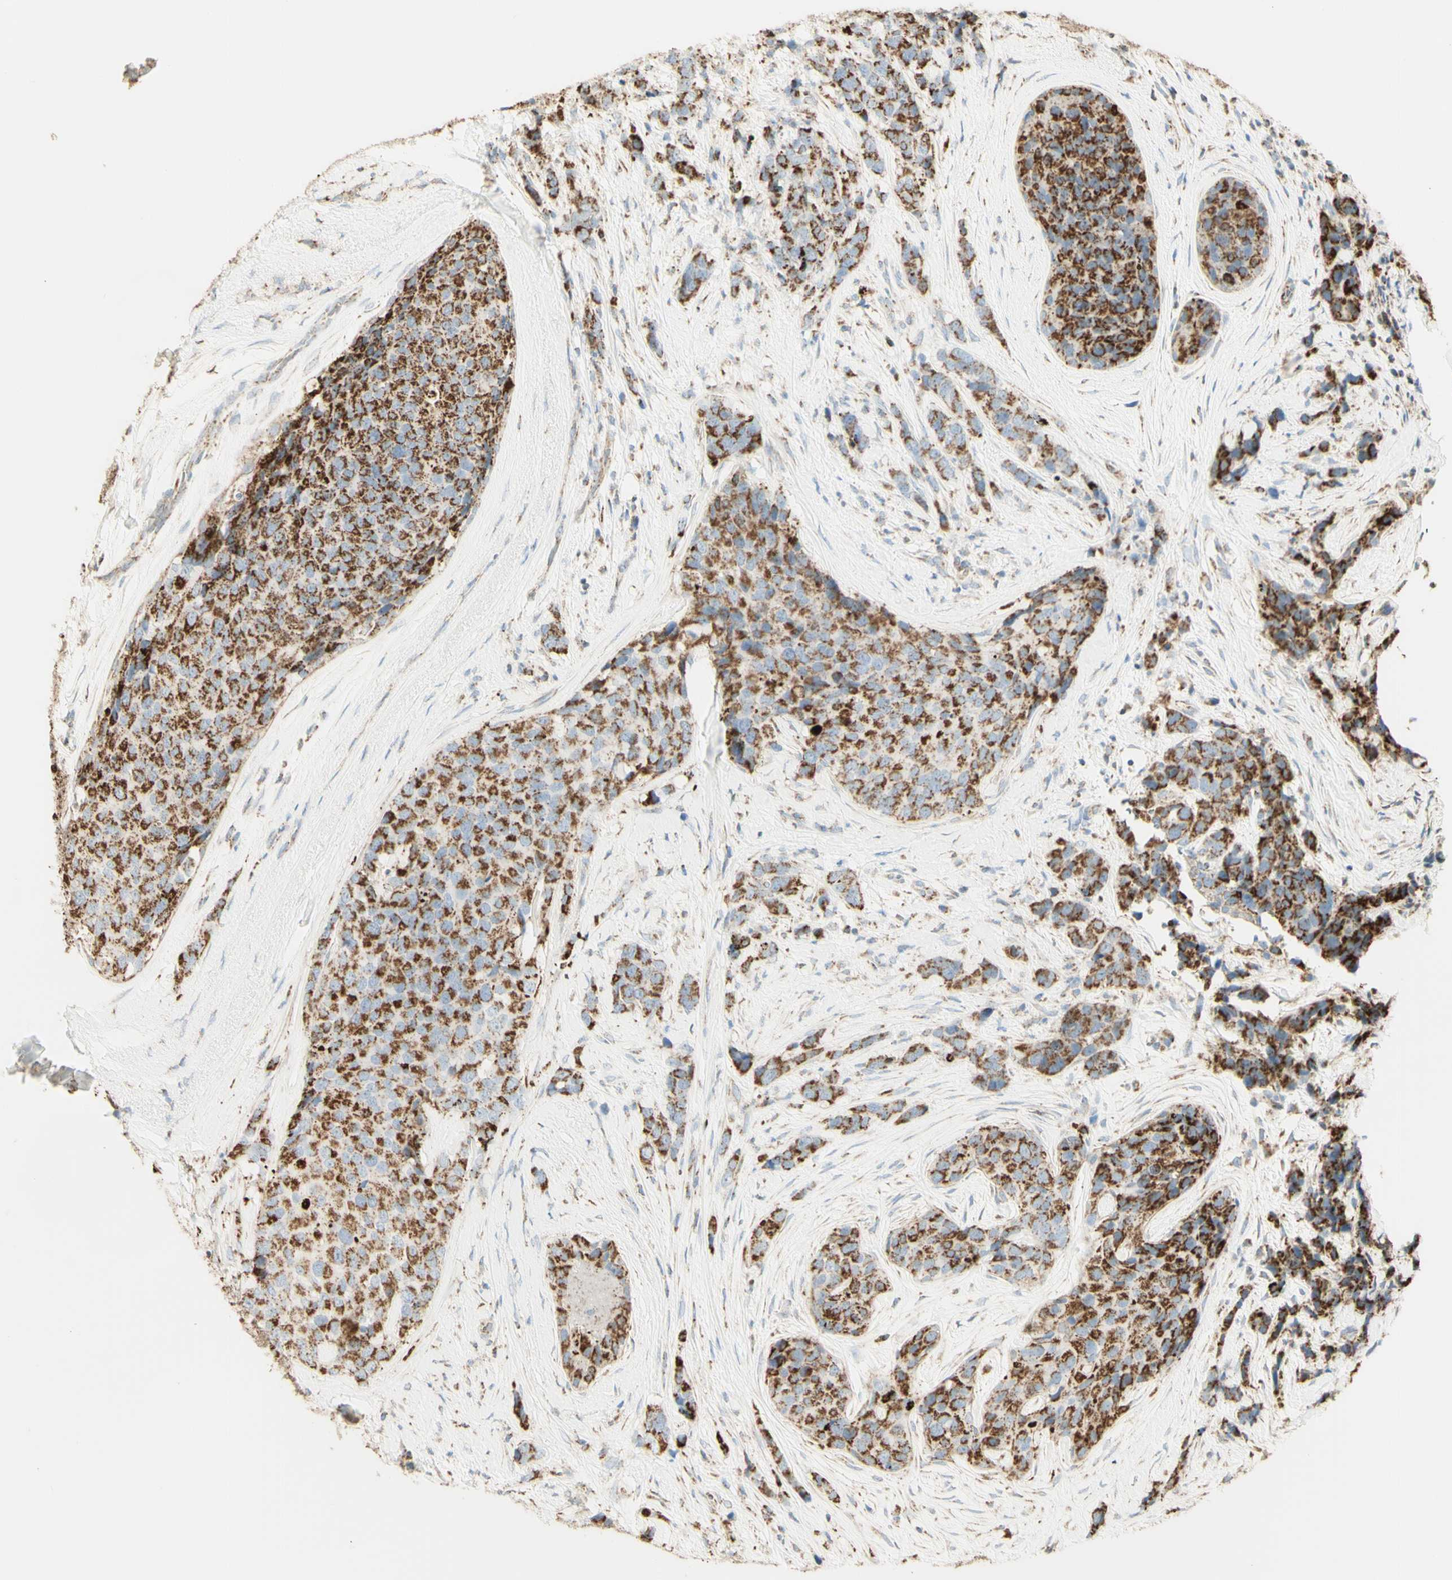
{"staining": {"intensity": "moderate", "quantity": ">75%", "location": "cytoplasmic/membranous"}, "tissue": "breast cancer", "cell_type": "Tumor cells", "image_type": "cancer", "snomed": [{"axis": "morphology", "description": "Lobular carcinoma"}, {"axis": "topography", "description": "Breast"}], "caption": "Immunohistochemical staining of human lobular carcinoma (breast) displays moderate cytoplasmic/membranous protein positivity in approximately >75% of tumor cells.", "gene": "LETM1", "patient": {"sex": "female", "age": 59}}